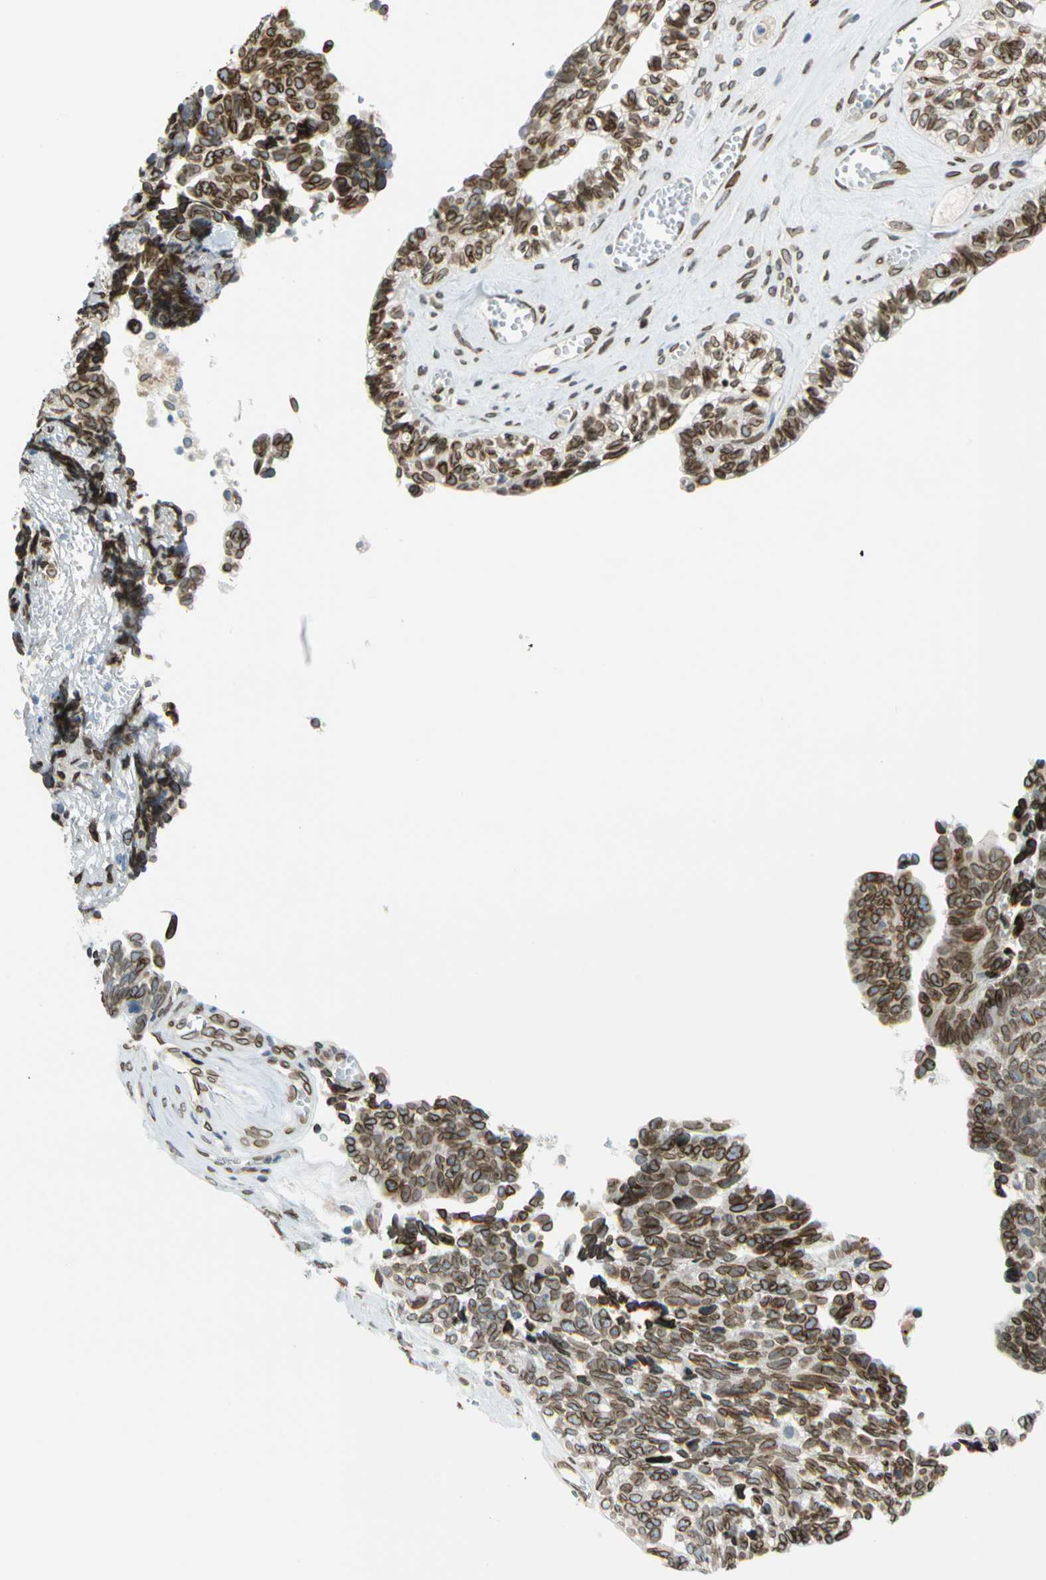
{"staining": {"intensity": "moderate", "quantity": ">75%", "location": "cytoplasmic/membranous,nuclear"}, "tissue": "ovarian cancer", "cell_type": "Tumor cells", "image_type": "cancer", "snomed": [{"axis": "morphology", "description": "Cystadenocarcinoma, serous, NOS"}, {"axis": "topography", "description": "Ovary"}], "caption": "Protein staining of ovarian cancer tissue displays moderate cytoplasmic/membranous and nuclear expression in approximately >75% of tumor cells.", "gene": "SUN1", "patient": {"sex": "female", "age": 79}}